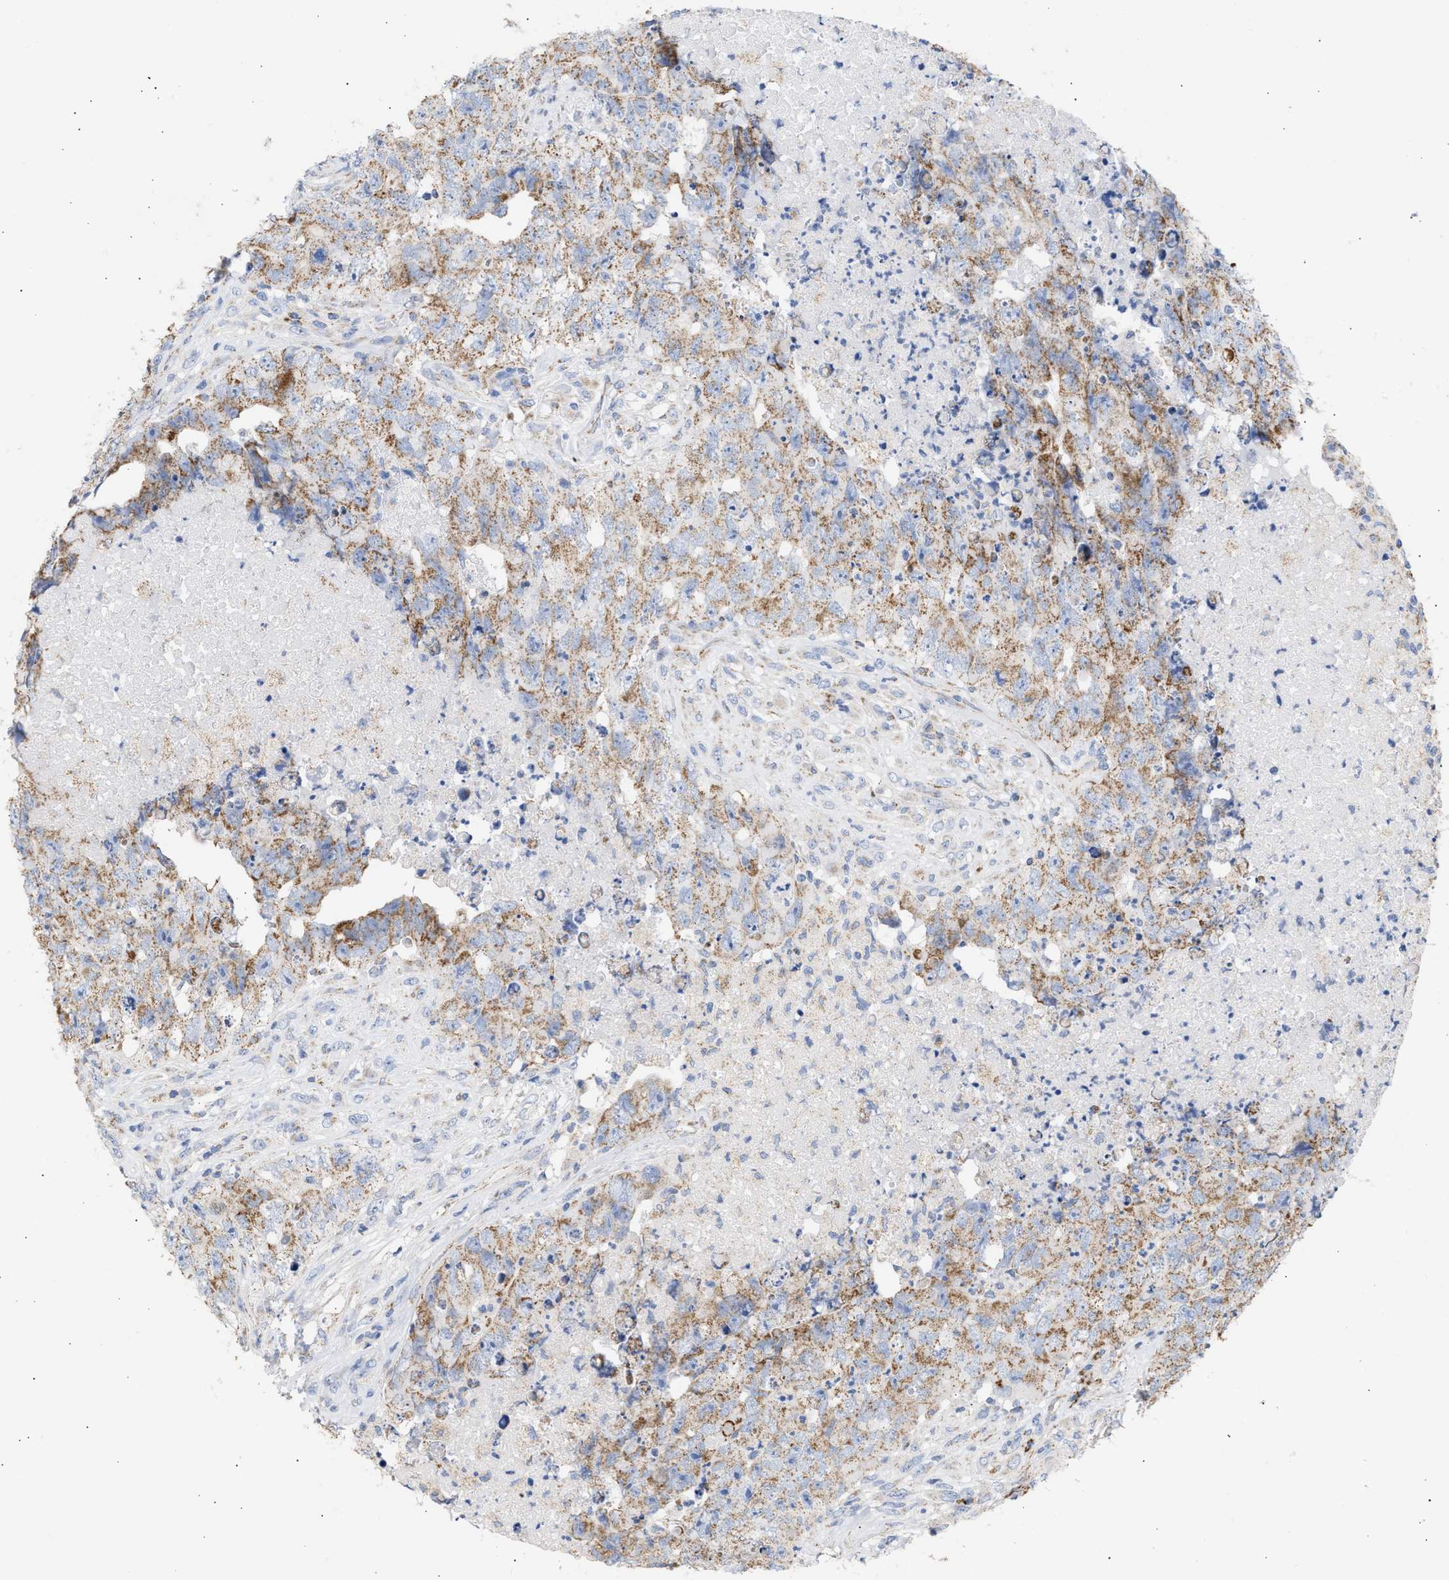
{"staining": {"intensity": "moderate", "quantity": ">75%", "location": "cytoplasmic/membranous"}, "tissue": "testis cancer", "cell_type": "Tumor cells", "image_type": "cancer", "snomed": [{"axis": "morphology", "description": "Carcinoma, Embryonal, NOS"}, {"axis": "topography", "description": "Testis"}], "caption": "Immunohistochemical staining of testis embryonal carcinoma reveals medium levels of moderate cytoplasmic/membranous staining in about >75% of tumor cells.", "gene": "ACOT13", "patient": {"sex": "male", "age": 32}}